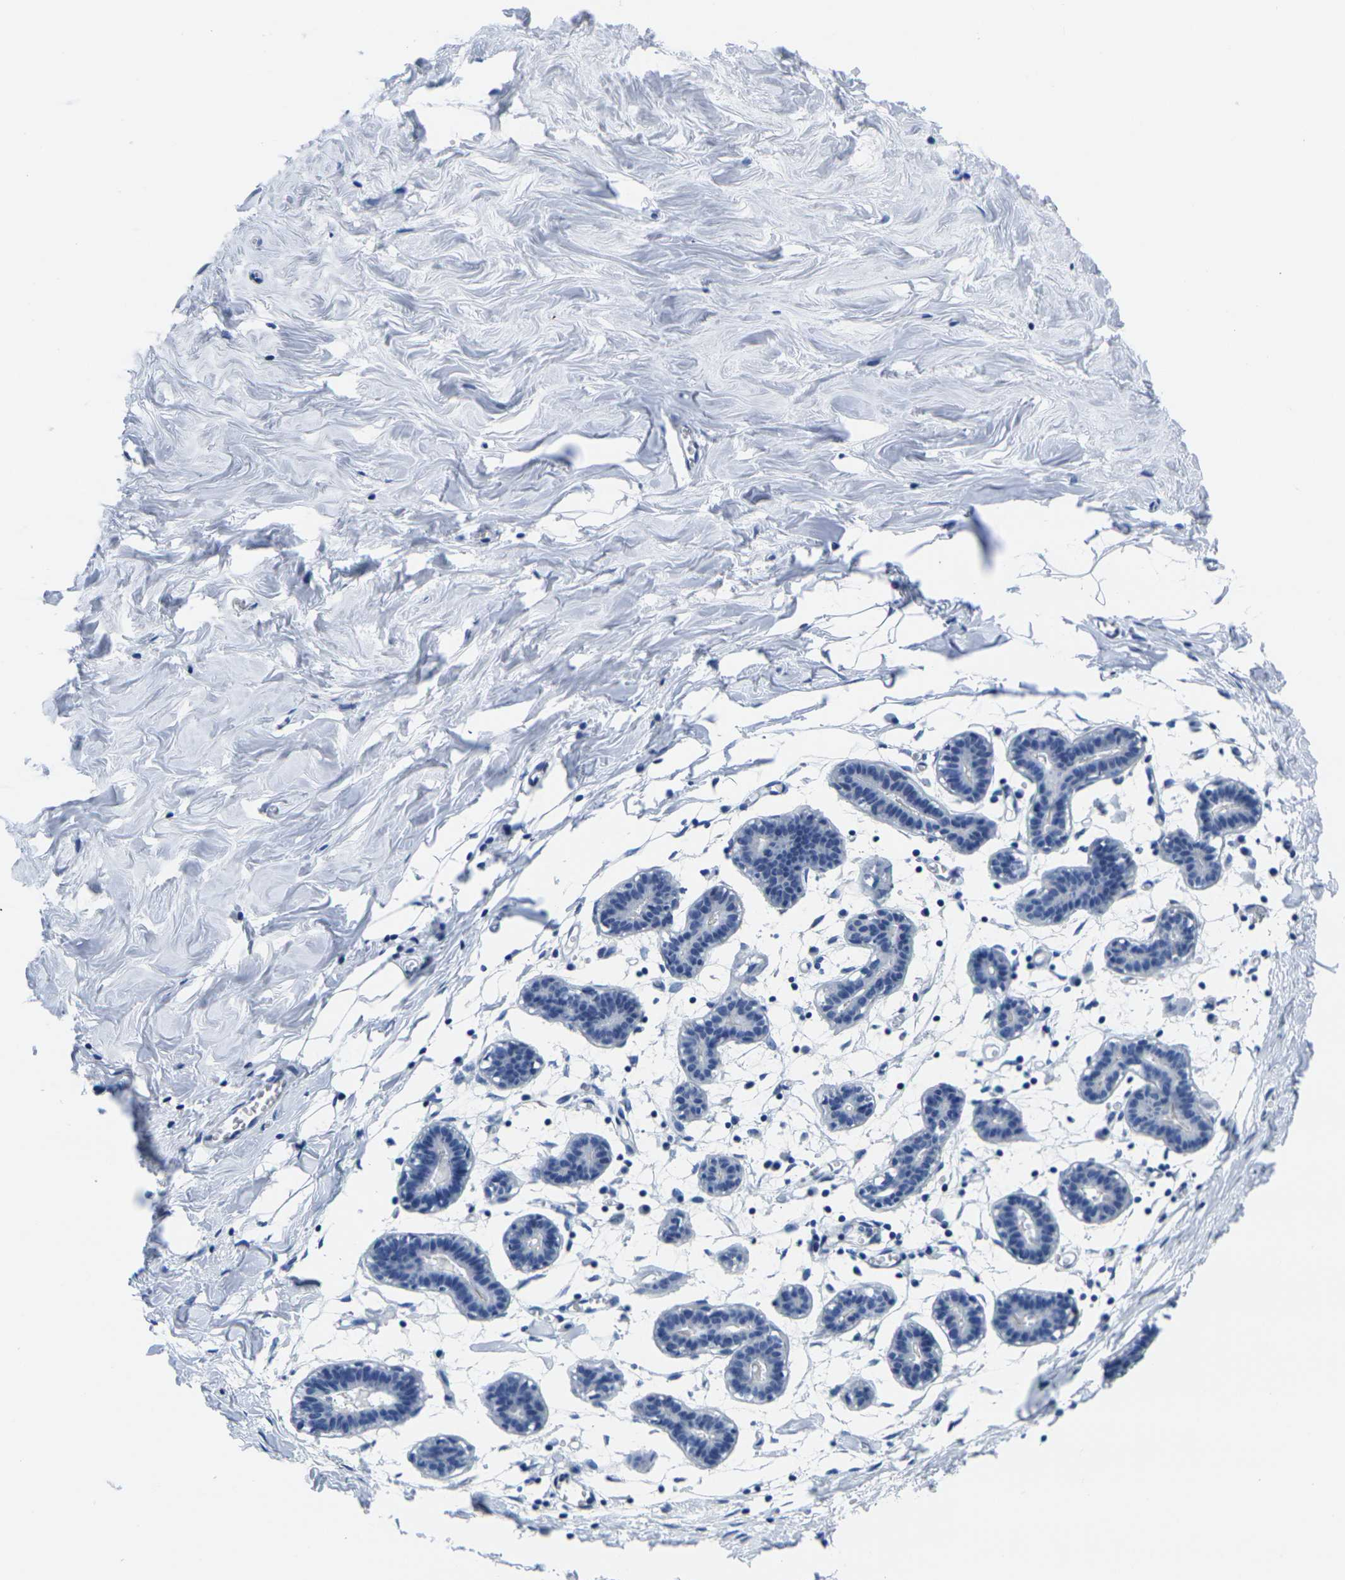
{"staining": {"intensity": "negative", "quantity": "none", "location": "none"}, "tissue": "breast", "cell_type": "Adipocytes", "image_type": "normal", "snomed": [{"axis": "morphology", "description": "Normal tissue, NOS"}, {"axis": "topography", "description": "Breast"}], "caption": "Immunohistochemistry histopathology image of unremarkable human breast stained for a protein (brown), which demonstrates no positivity in adipocytes. (Brightfield microscopy of DAB immunohistochemistry at high magnification).", "gene": "CRK", "patient": {"sex": "female", "age": 27}}